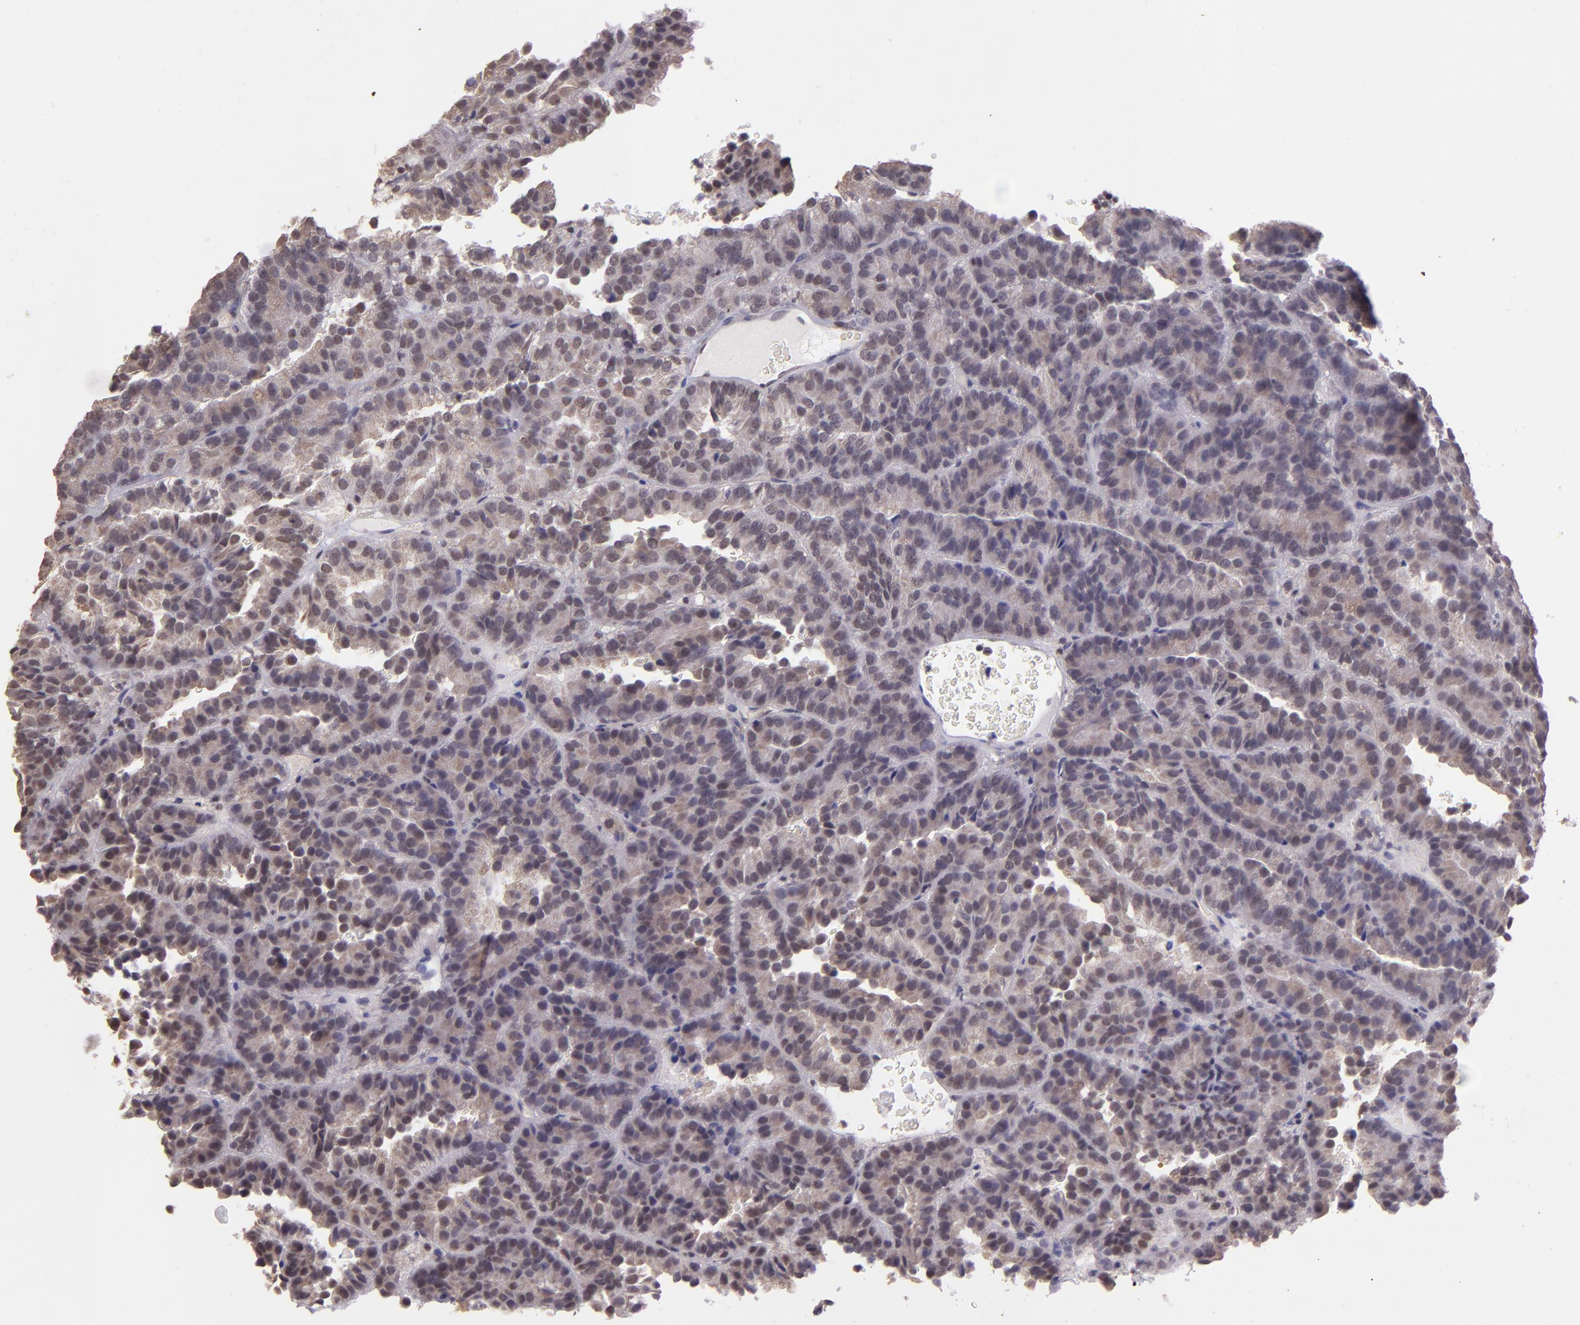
{"staining": {"intensity": "weak", "quantity": "25%-75%", "location": "cytoplasmic/membranous,nuclear"}, "tissue": "renal cancer", "cell_type": "Tumor cells", "image_type": "cancer", "snomed": [{"axis": "morphology", "description": "Adenocarcinoma, NOS"}, {"axis": "topography", "description": "Kidney"}], "caption": "Immunohistochemical staining of renal adenocarcinoma shows low levels of weak cytoplasmic/membranous and nuclear staining in about 25%-75% of tumor cells.", "gene": "ELF1", "patient": {"sex": "male", "age": 46}}